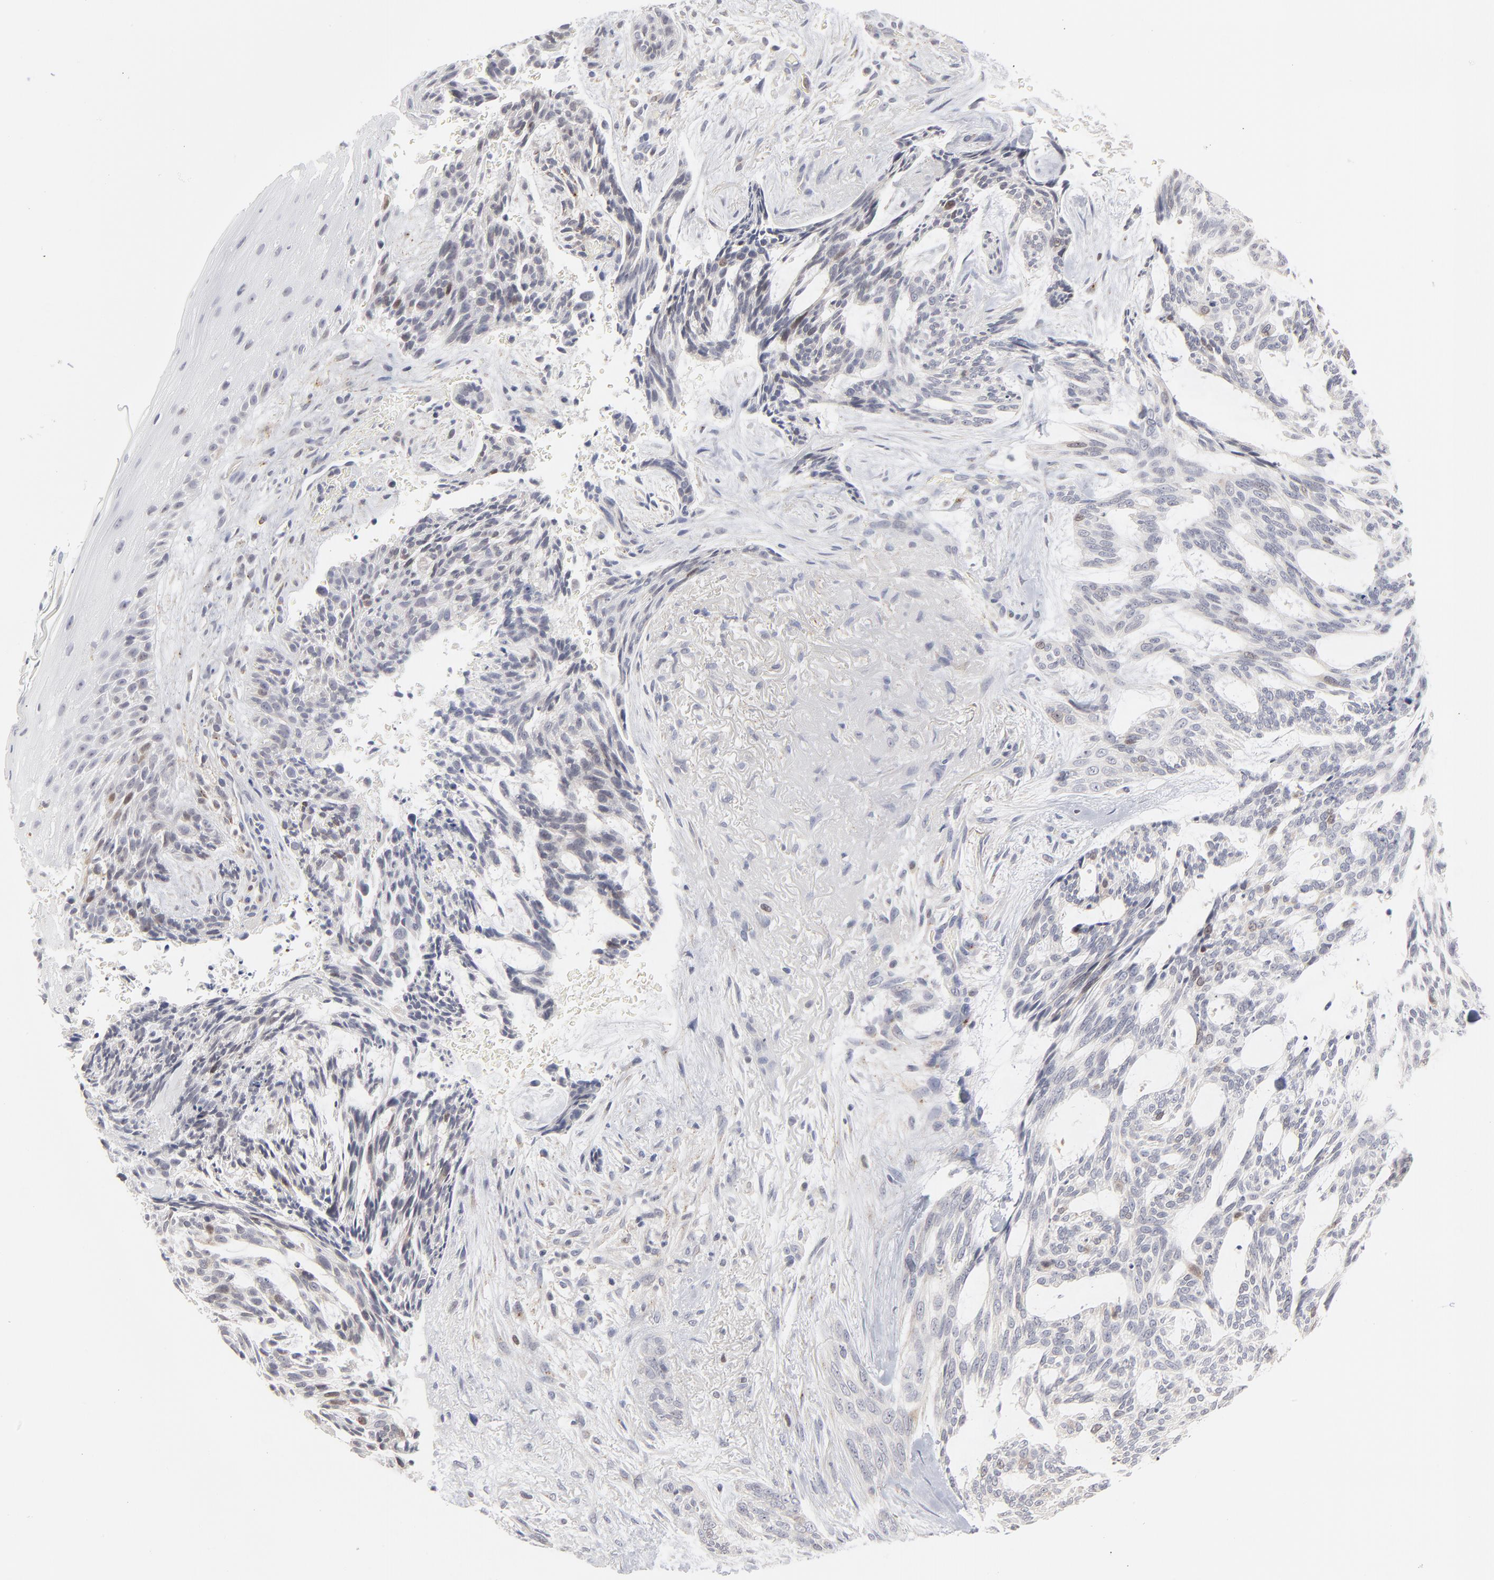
{"staining": {"intensity": "weak", "quantity": "<25%", "location": "nuclear"}, "tissue": "skin cancer", "cell_type": "Tumor cells", "image_type": "cancer", "snomed": [{"axis": "morphology", "description": "Normal tissue, NOS"}, {"axis": "morphology", "description": "Basal cell carcinoma"}, {"axis": "topography", "description": "Skin"}], "caption": "The immunohistochemistry (IHC) image has no significant positivity in tumor cells of skin basal cell carcinoma tissue. (Brightfield microscopy of DAB (3,3'-diaminobenzidine) IHC at high magnification).", "gene": "AURKA", "patient": {"sex": "female", "age": 71}}